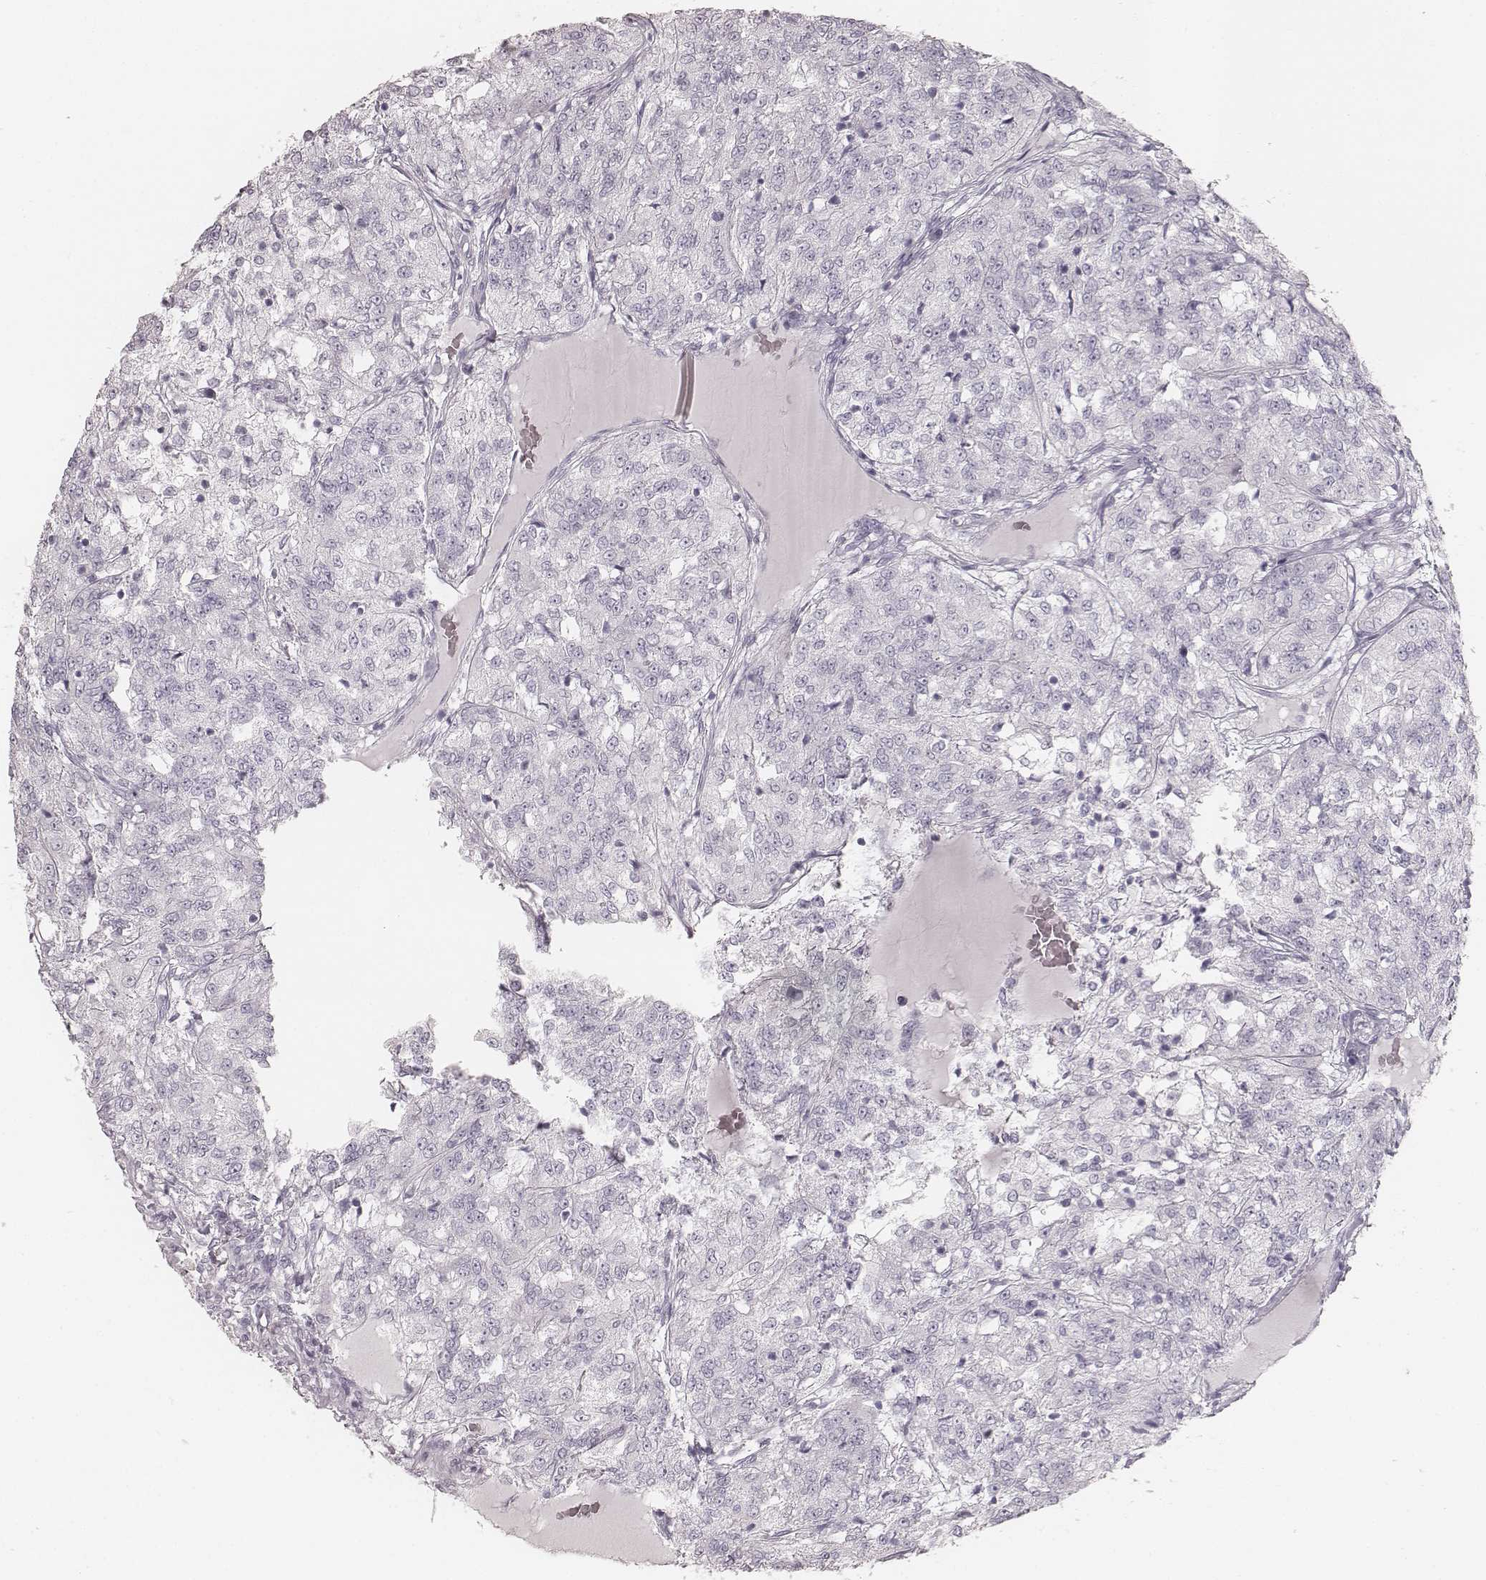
{"staining": {"intensity": "negative", "quantity": "none", "location": "none"}, "tissue": "renal cancer", "cell_type": "Tumor cells", "image_type": "cancer", "snomed": [{"axis": "morphology", "description": "Adenocarcinoma, NOS"}, {"axis": "topography", "description": "Kidney"}], "caption": "Immunohistochemical staining of human renal cancer displays no significant staining in tumor cells.", "gene": "KRT34", "patient": {"sex": "female", "age": 63}}